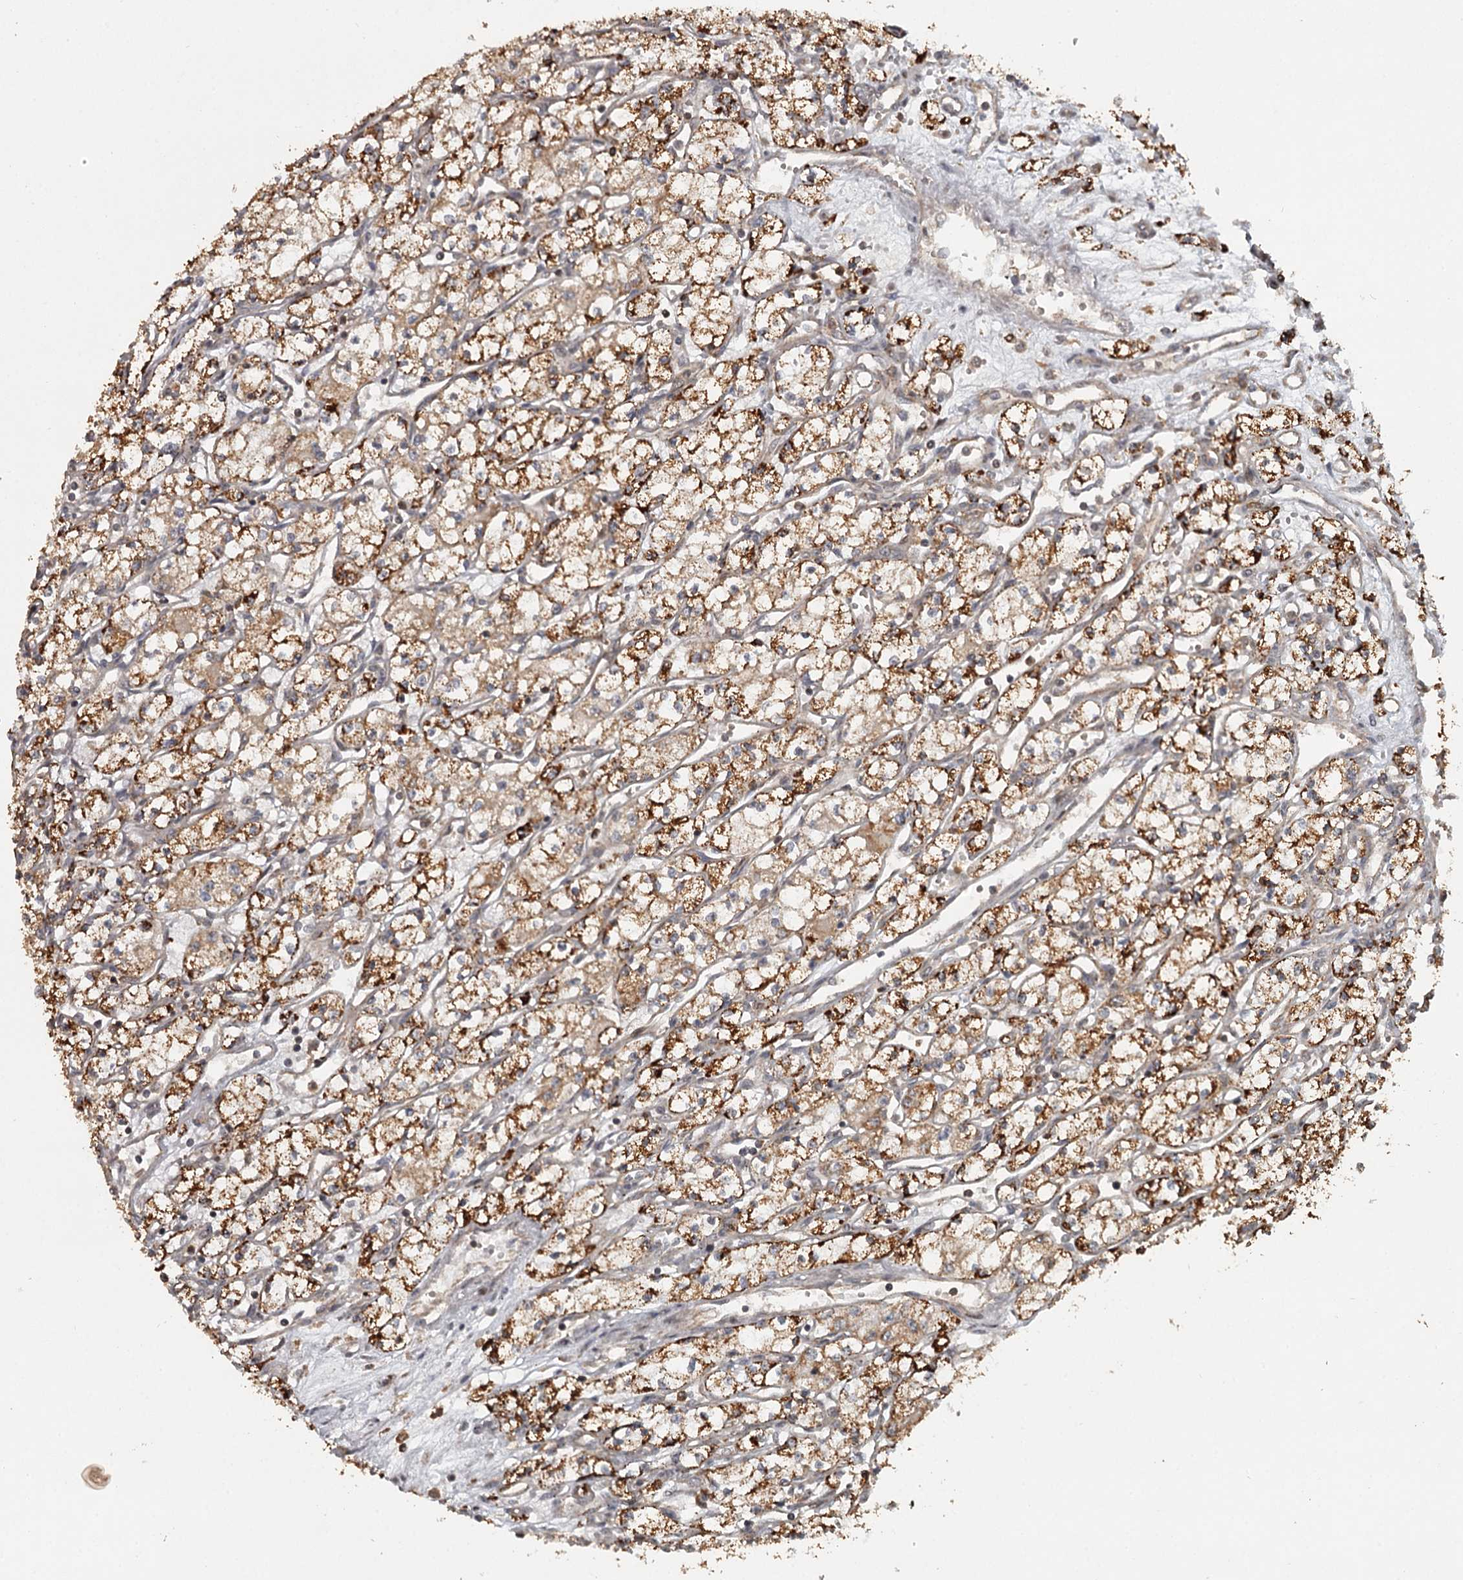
{"staining": {"intensity": "strong", "quantity": ">75%", "location": "cytoplasmic/membranous"}, "tissue": "renal cancer", "cell_type": "Tumor cells", "image_type": "cancer", "snomed": [{"axis": "morphology", "description": "Adenocarcinoma, NOS"}, {"axis": "topography", "description": "Kidney"}], "caption": "Renal cancer stained with DAB (3,3'-diaminobenzidine) immunohistochemistry displays high levels of strong cytoplasmic/membranous positivity in about >75% of tumor cells.", "gene": "FAXC", "patient": {"sex": "male", "age": 59}}